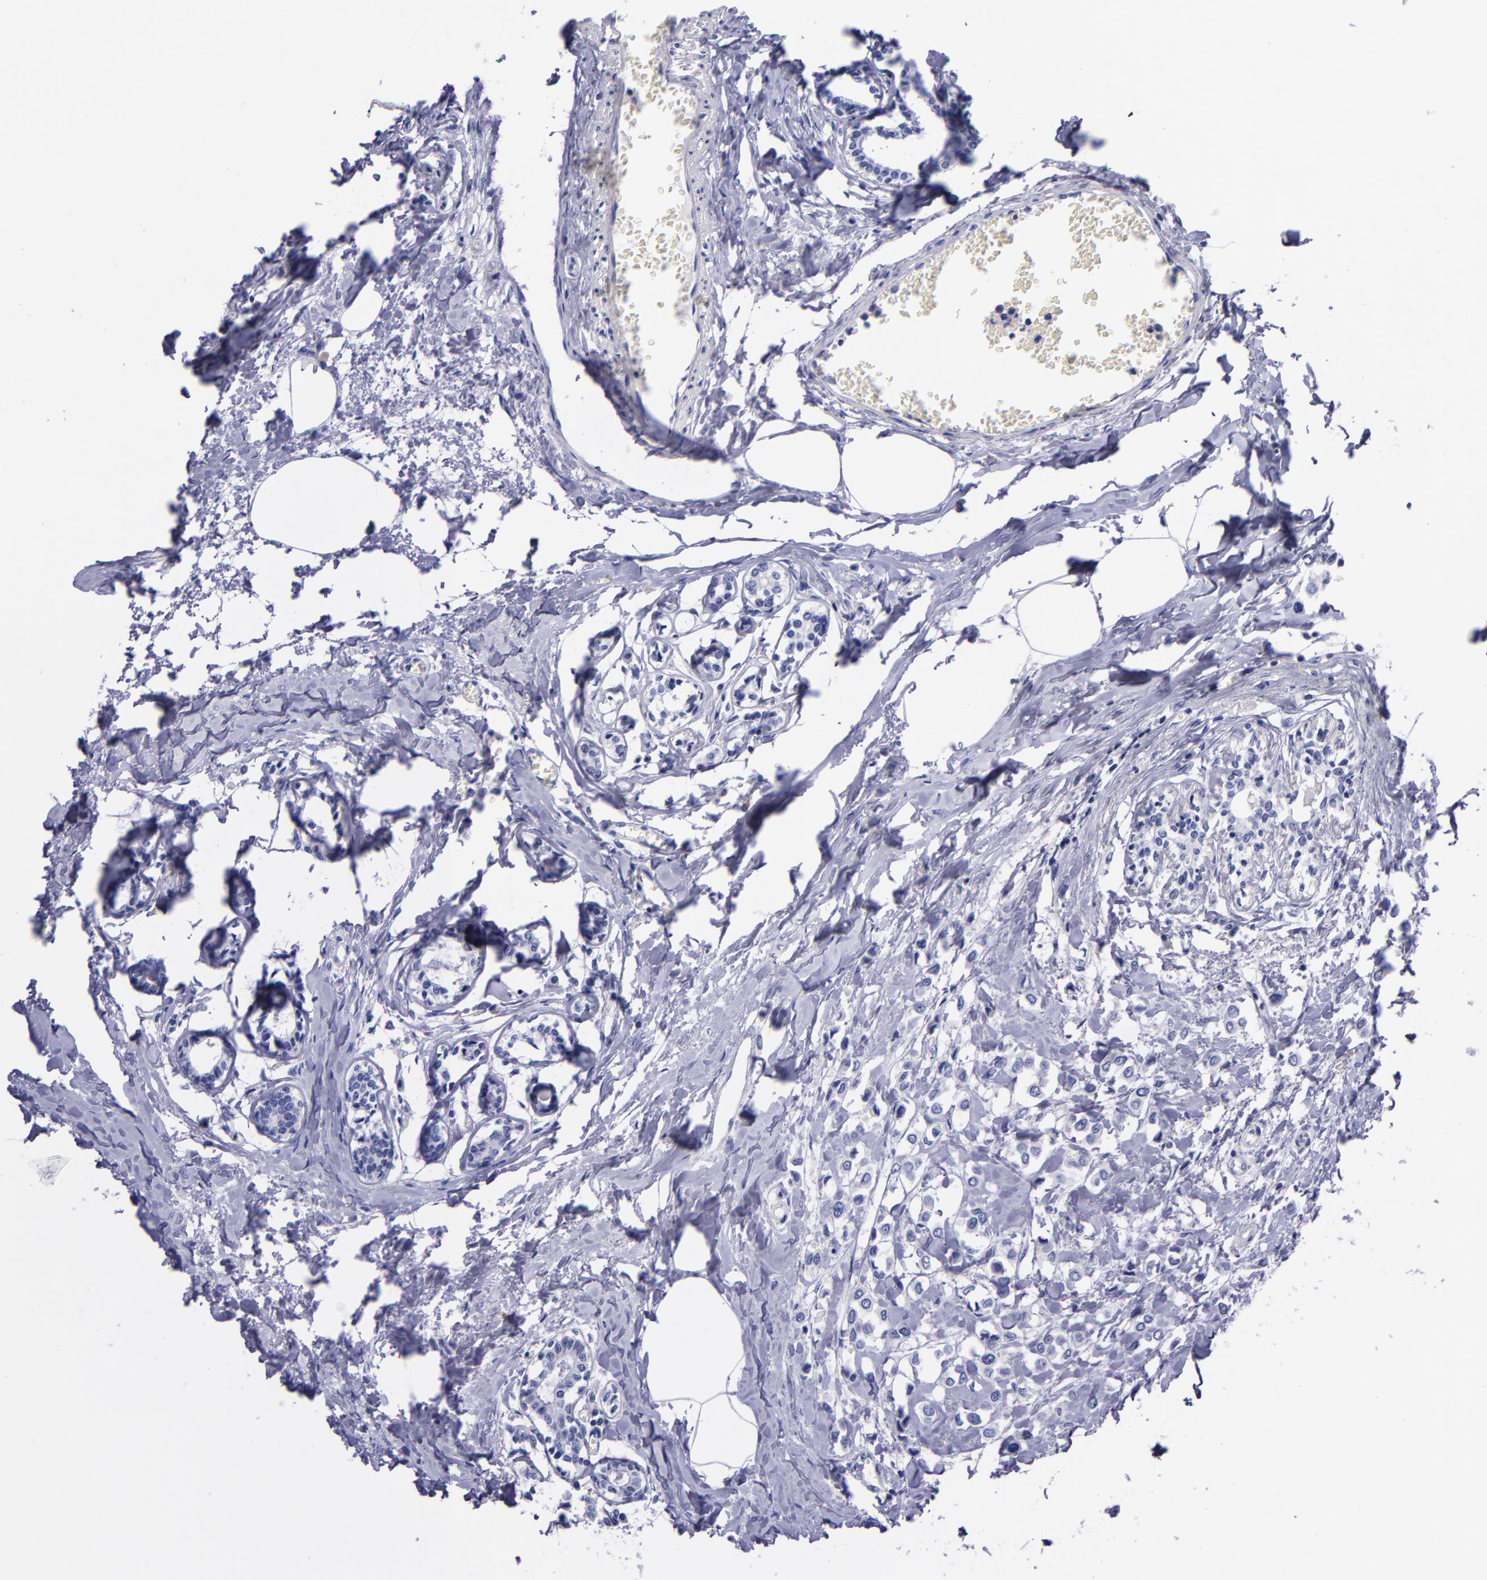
{"staining": {"intensity": "negative", "quantity": "none", "location": "none"}, "tissue": "breast cancer", "cell_type": "Tumor cells", "image_type": "cancer", "snomed": [{"axis": "morphology", "description": "Lobular carcinoma"}, {"axis": "topography", "description": "Breast"}], "caption": "Tumor cells are negative for protein expression in human breast cancer.", "gene": "SV2A", "patient": {"sex": "female", "age": 51}}